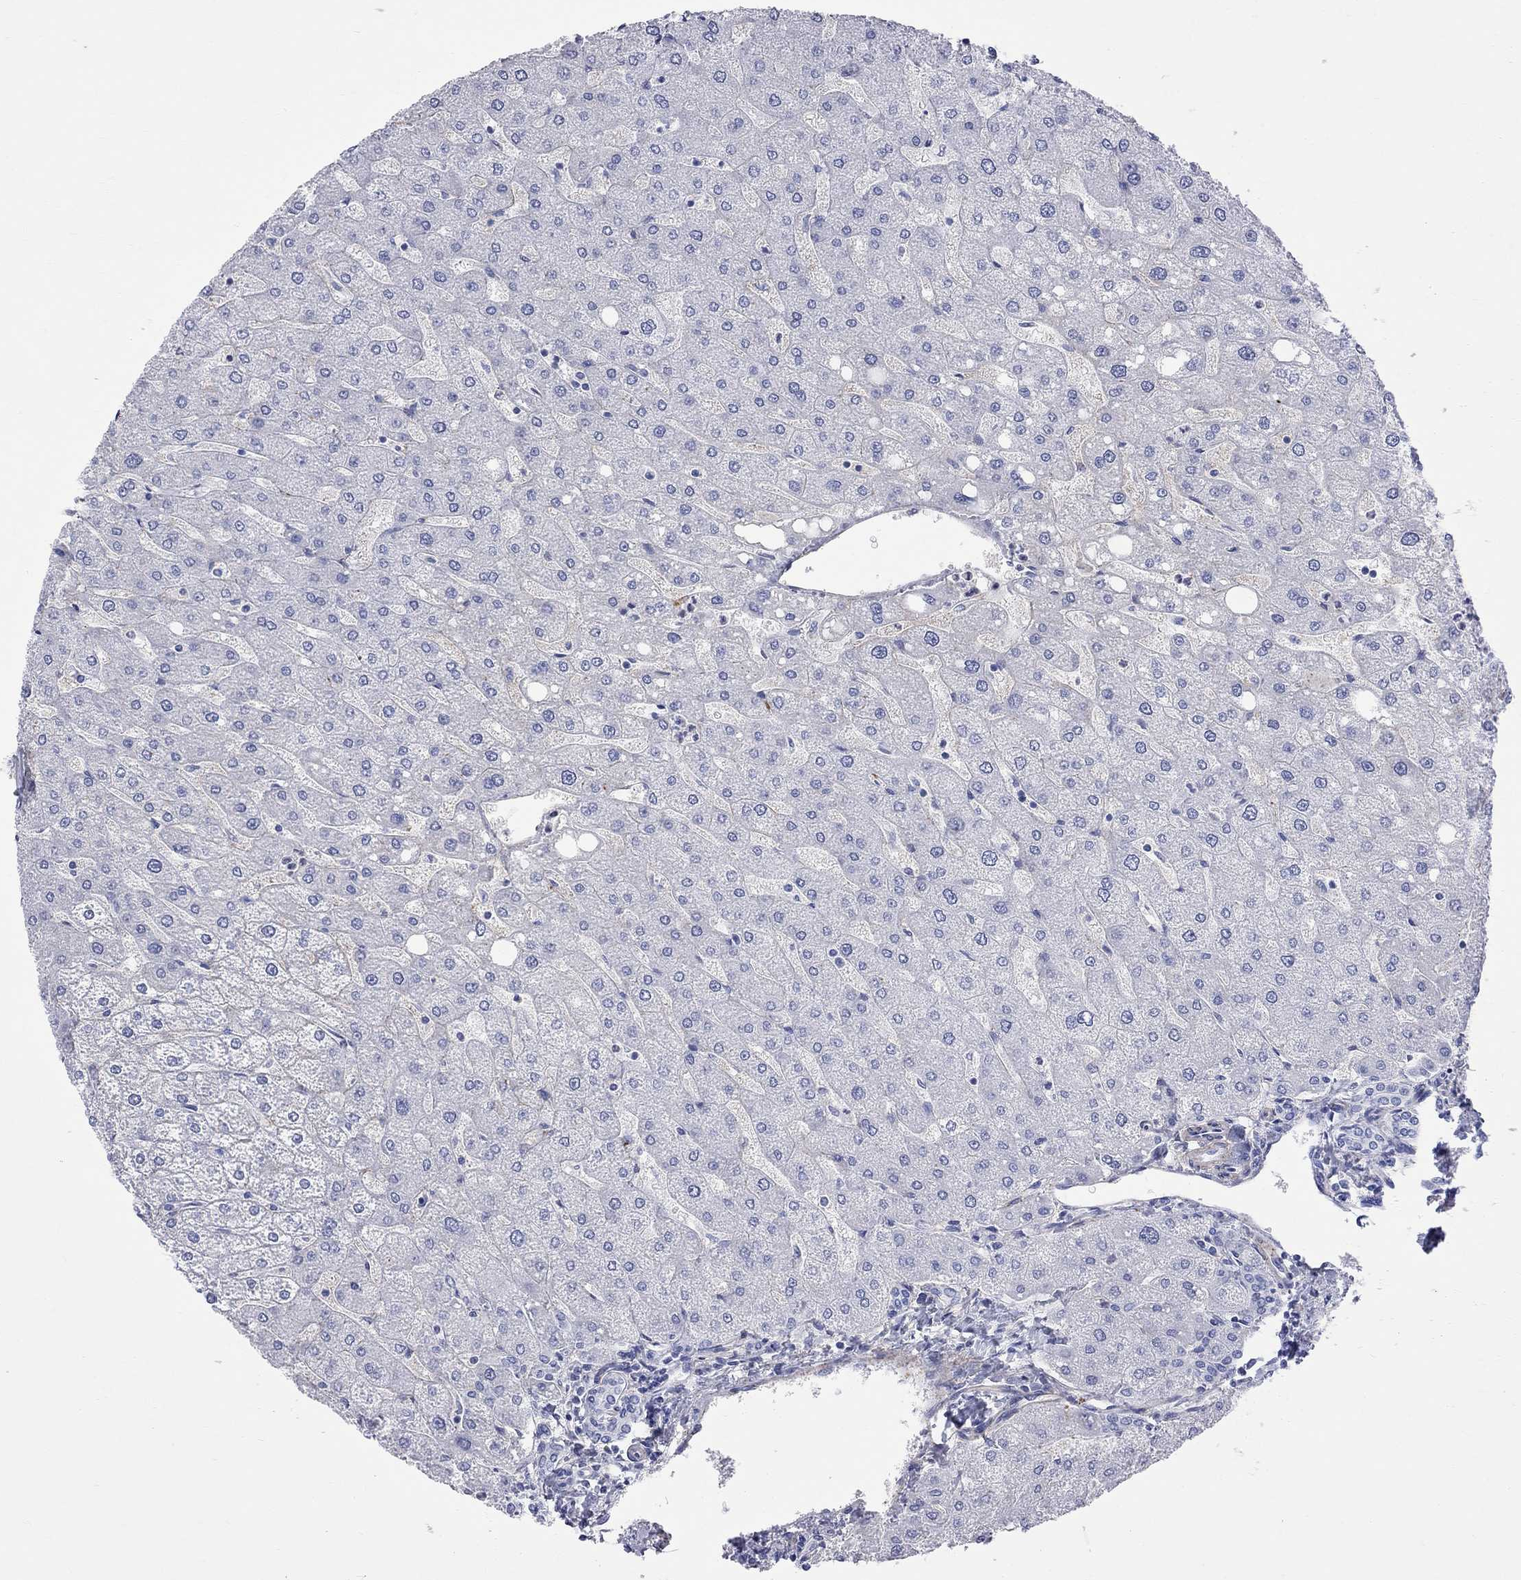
{"staining": {"intensity": "negative", "quantity": "none", "location": "none"}, "tissue": "liver", "cell_type": "Cholangiocytes", "image_type": "normal", "snomed": [{"axis": "morphology", "description": "Normal tissue, NOS"}, {"axis": "topography", "description": "Liver"}], "caption": "DAB immunohistochemical staining of unremarkable human liver shows no significant staining in cholangiocytes.", "gene": "S100A3", "patient": {"sex": "male", "age": 67}}